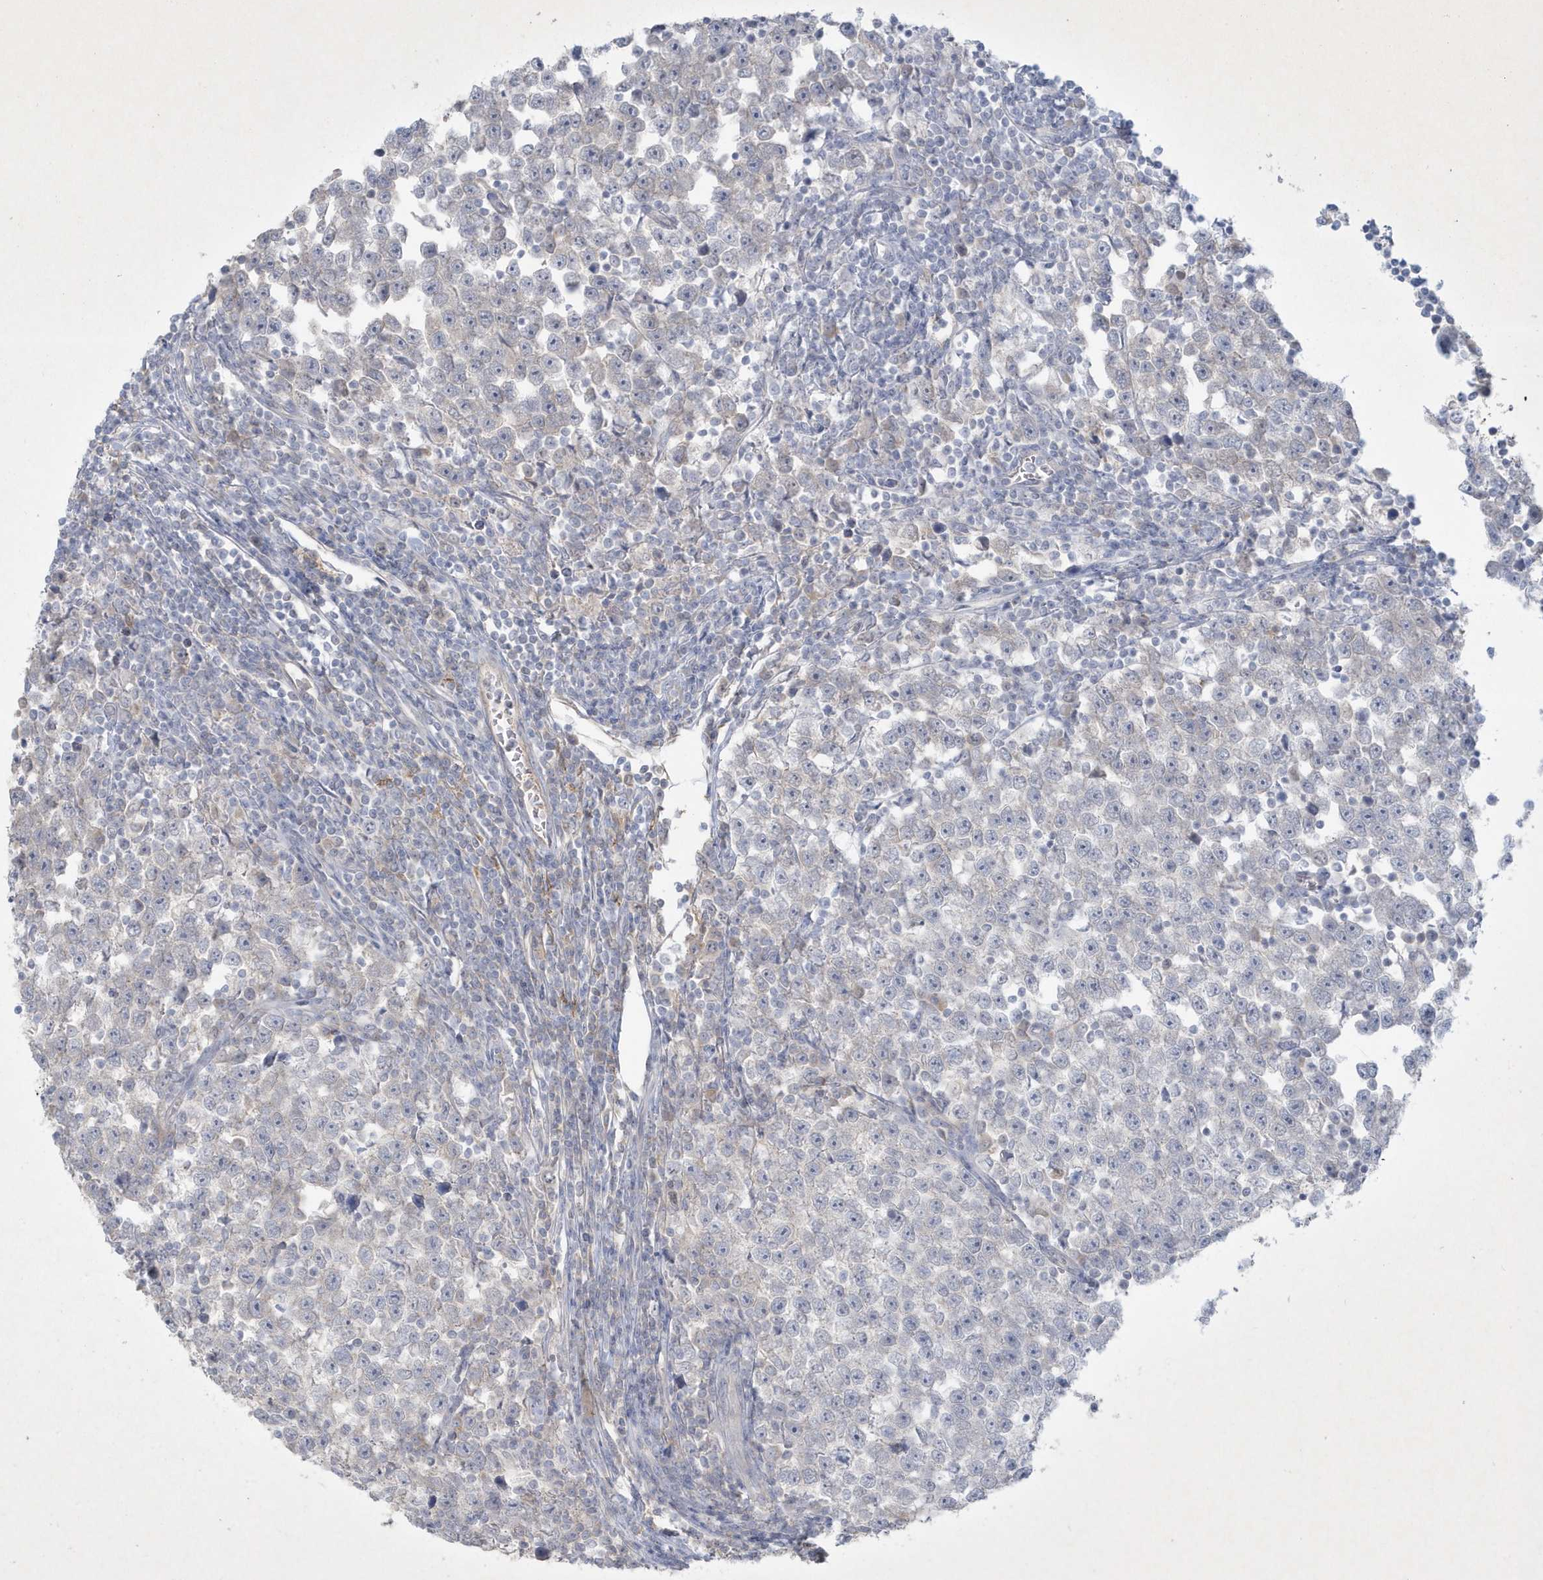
{"staining": {"intensity": "negative", "quantity": "none", "location": "none"}, "tissue": "testis cancer", "cell_type": "Tumor cells", "image_type": "cancer", "snomed": [{"axis": "morphology", "description": "Normal tissue, NOS"}, {"axis": "morphology", "description": "Seminoma, NOS"}, {"axis": "topography", "description": "Testis"}], "caption": "Immunohistochemical staining of human testis seminoma shows no significant expression in tumor cells.", "gene": "CCDC24", "patient": {"sex": "male", "age": 43}}